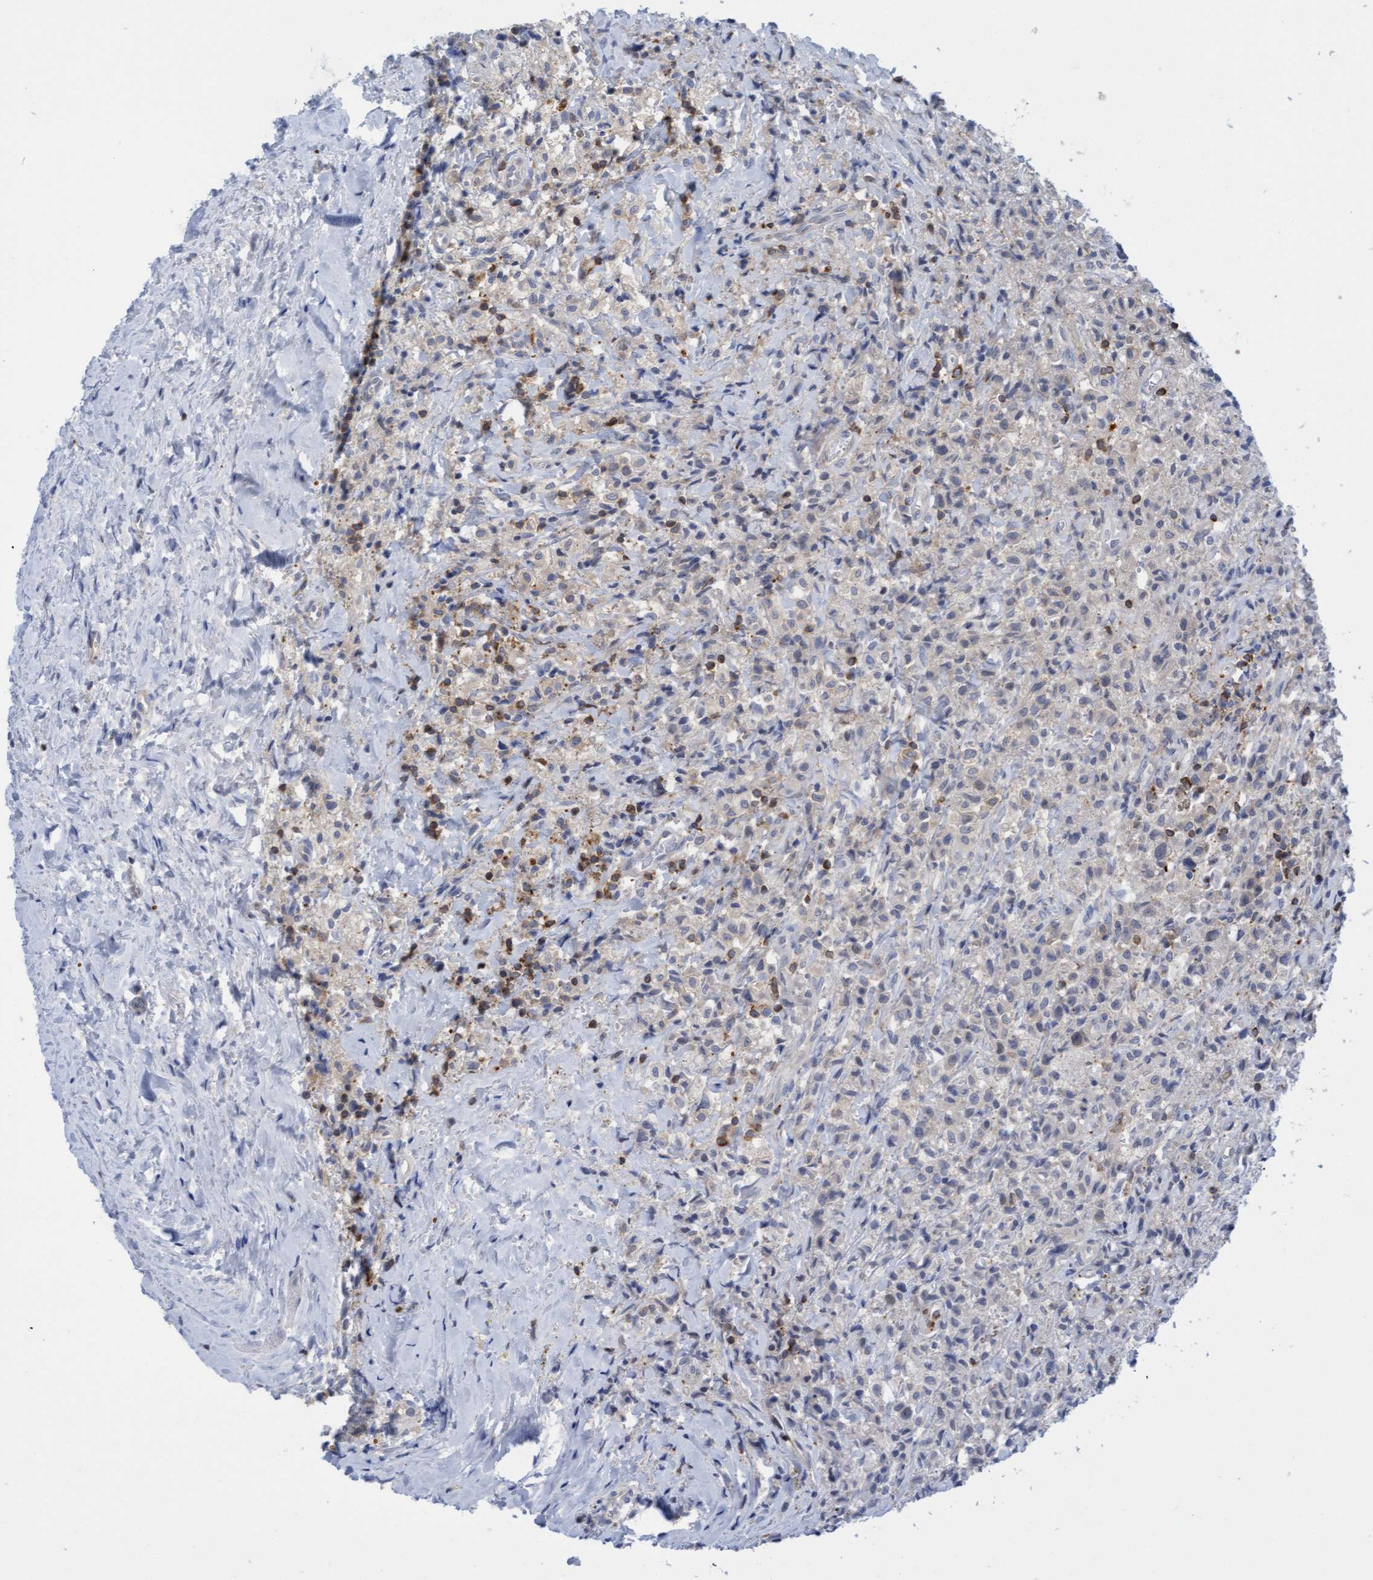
{"staining": {"intensity": "negative", "quantity": "none", "location": "none"}, "tissue": "testis cancer", "cell_type": "Tumor cells", "image_type": "cancer", "snomed": [{"axis": "morphology", "description": "Carcinoma, Embryonal, NOS"}, {"axis": "topography", "description": "Testis"}], "caption": "DAB immunohistochemical staining of testis cancer (embryonal carcinoma) reveals no significant positivity in tumor cells.", "gene": "FNBP1", "patient": {"sex": "male", "age": 2}}